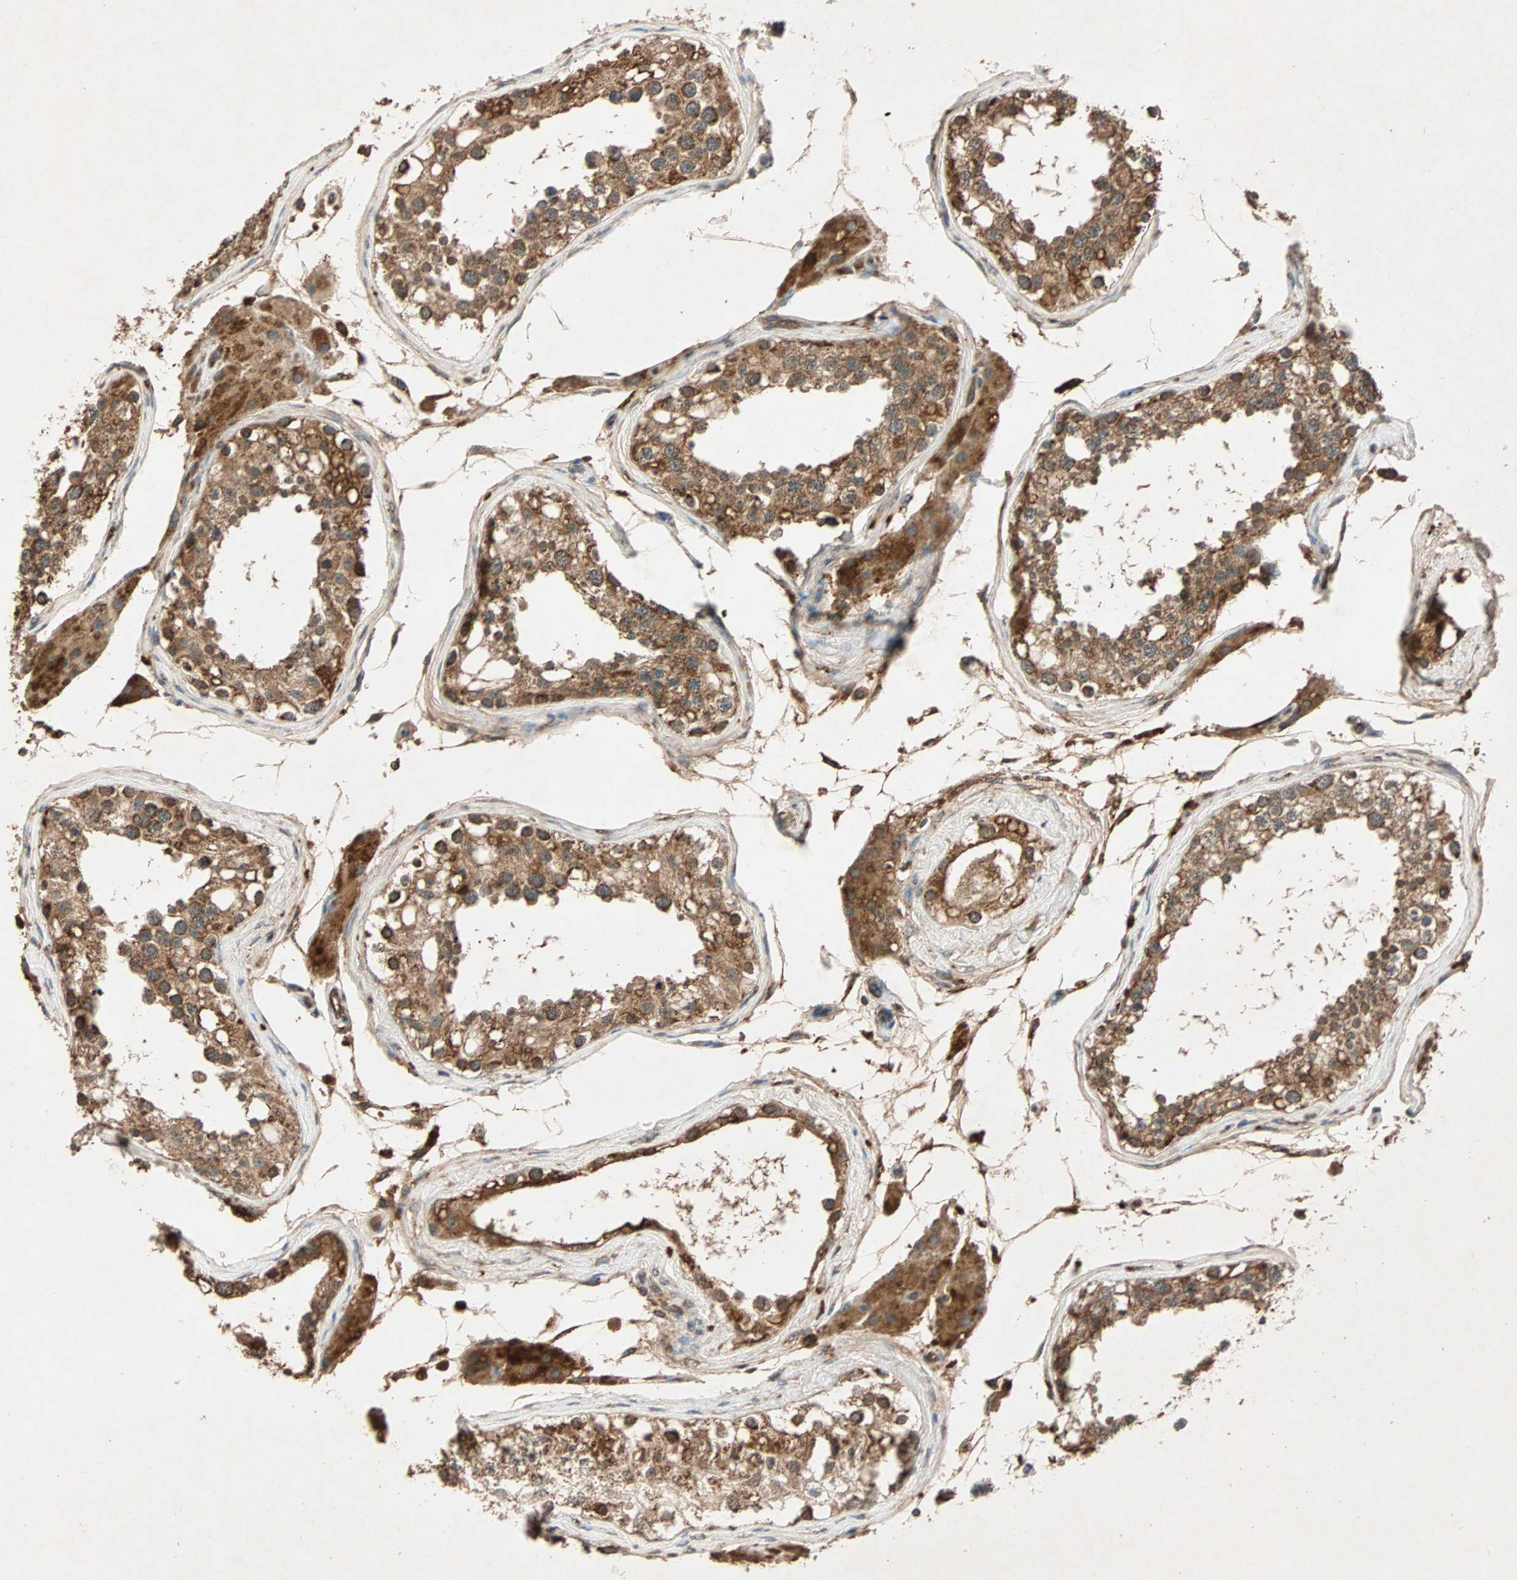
{"staining": {"intensity": "moderate", "quantity": ">75%", "location": "cytoplasmic/membranous"}, "tissue": "testis", "cell_type": "Cells in seminiferous ducts", "image_type": "normal", "snomed": [{"axis": "morphology", "description": "Normal tissue, NOS"}, {"axis": "topography", "description": "Testis"}], "caption": "Moderate cytoplasmic/membranous positivity for a protein is present in about >75% of cells in seminiferous ducts of unremarkable testis using immunohistochemistry (IHC).", "gene": "MAPK1", "patient": {"sex": "male", "age": 68}}